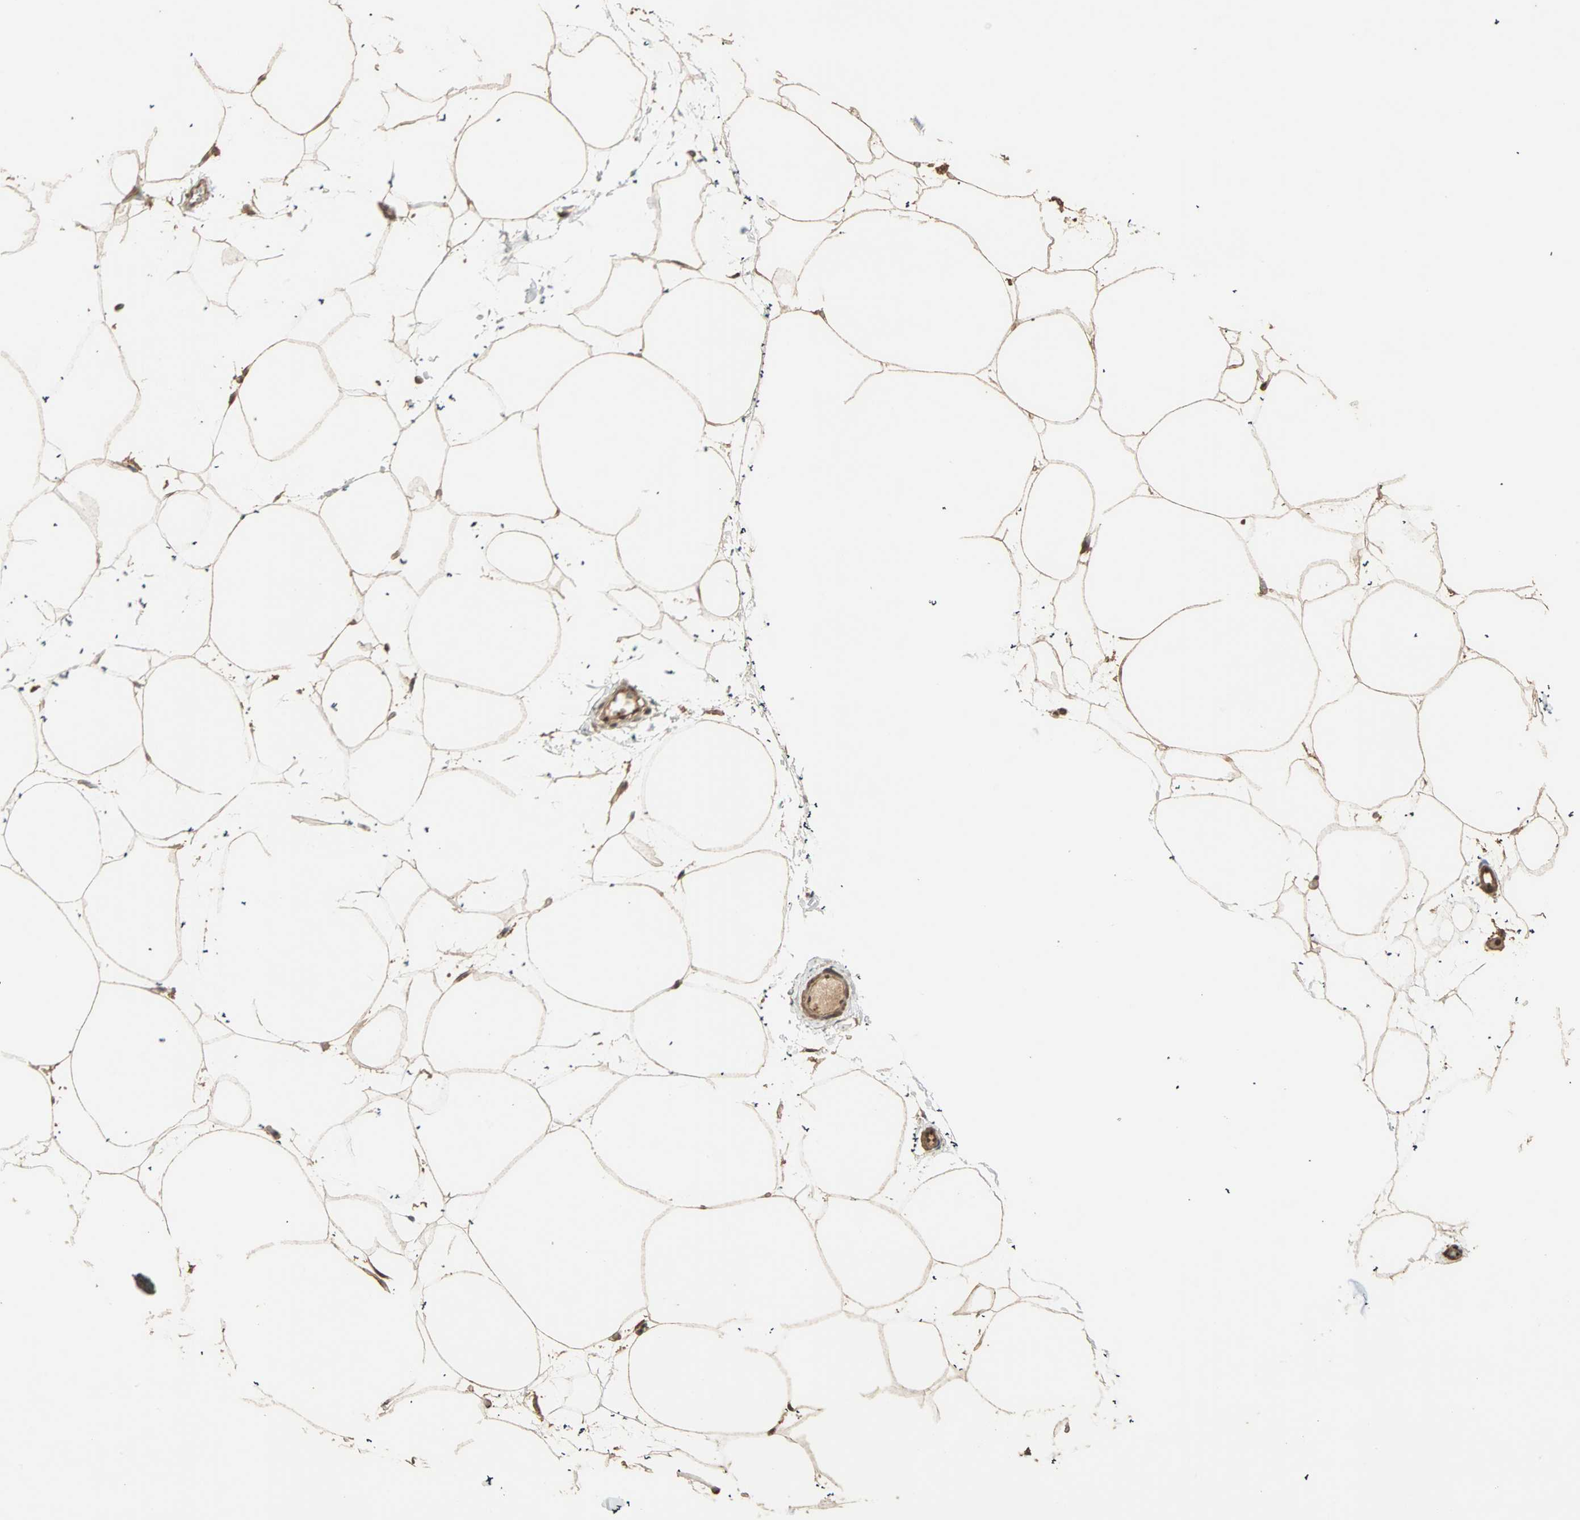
{"staining": {"intensity": "moderate", "quantity": ">75%", "location": "cytoplasmic/membranous,nuclear"}, "tissue": "adipose tissue", "cell_type": "Adipocytes", "image_type": "normal", "snomed": [{"axis": "morphology", "description": "Normal tissue, NOS"}, {"axis": "morphology", "description": "Duct carcinoma"}, {"axis": "topography", "description": "Breast"}, {"axis": "topography", "description": "Adipose tissue"}], "caption": "Moderate cytoplasmic/membranous,nuclear protein positivity is seen in about >75% of adipocytes in adipose tissue. (DAB IHC with brightfield microscopy, high magnification).", "gene": "ZBTB33", "patient": {"sex": "female", "age": 37}}